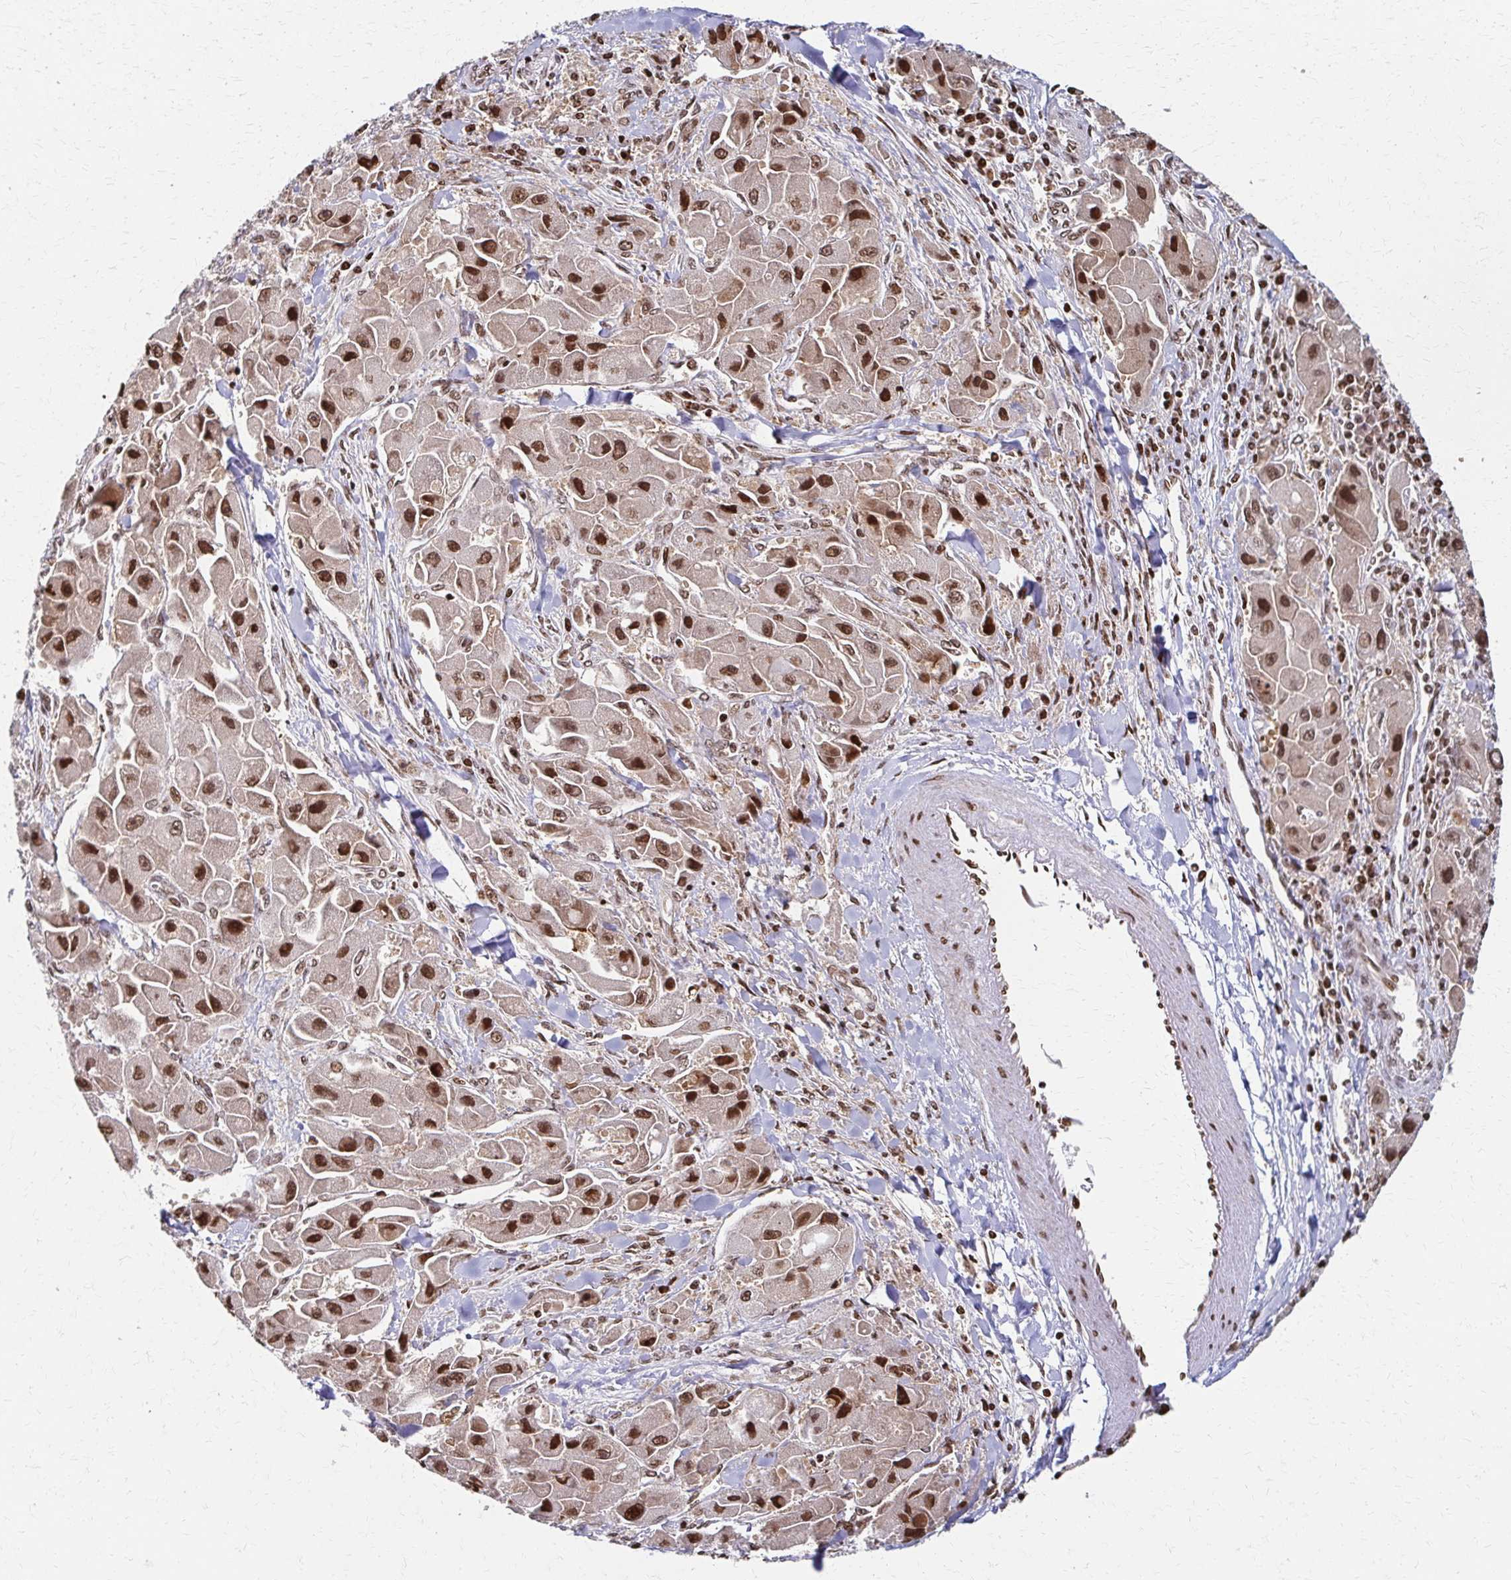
{"staining": {"intensity": "strong", "quantity": ">75%", "location": "nuclear"}, "tissue": "liver cancer", "cell_type": "Tumor cells", "image_type": "cancer", "snomed": [{"axis": "morphology", "description": "Carcinoma, Hepatocellular, NOS"}, {"axis": "topography", "description": "Liver"}], "caption": "Human liver cancer stained with a brown dye displays strong nuclear positive expression in about >75% of tumor cells.", "gene": "PSMD7", "patient": {"sex": "male", "age": 24}}